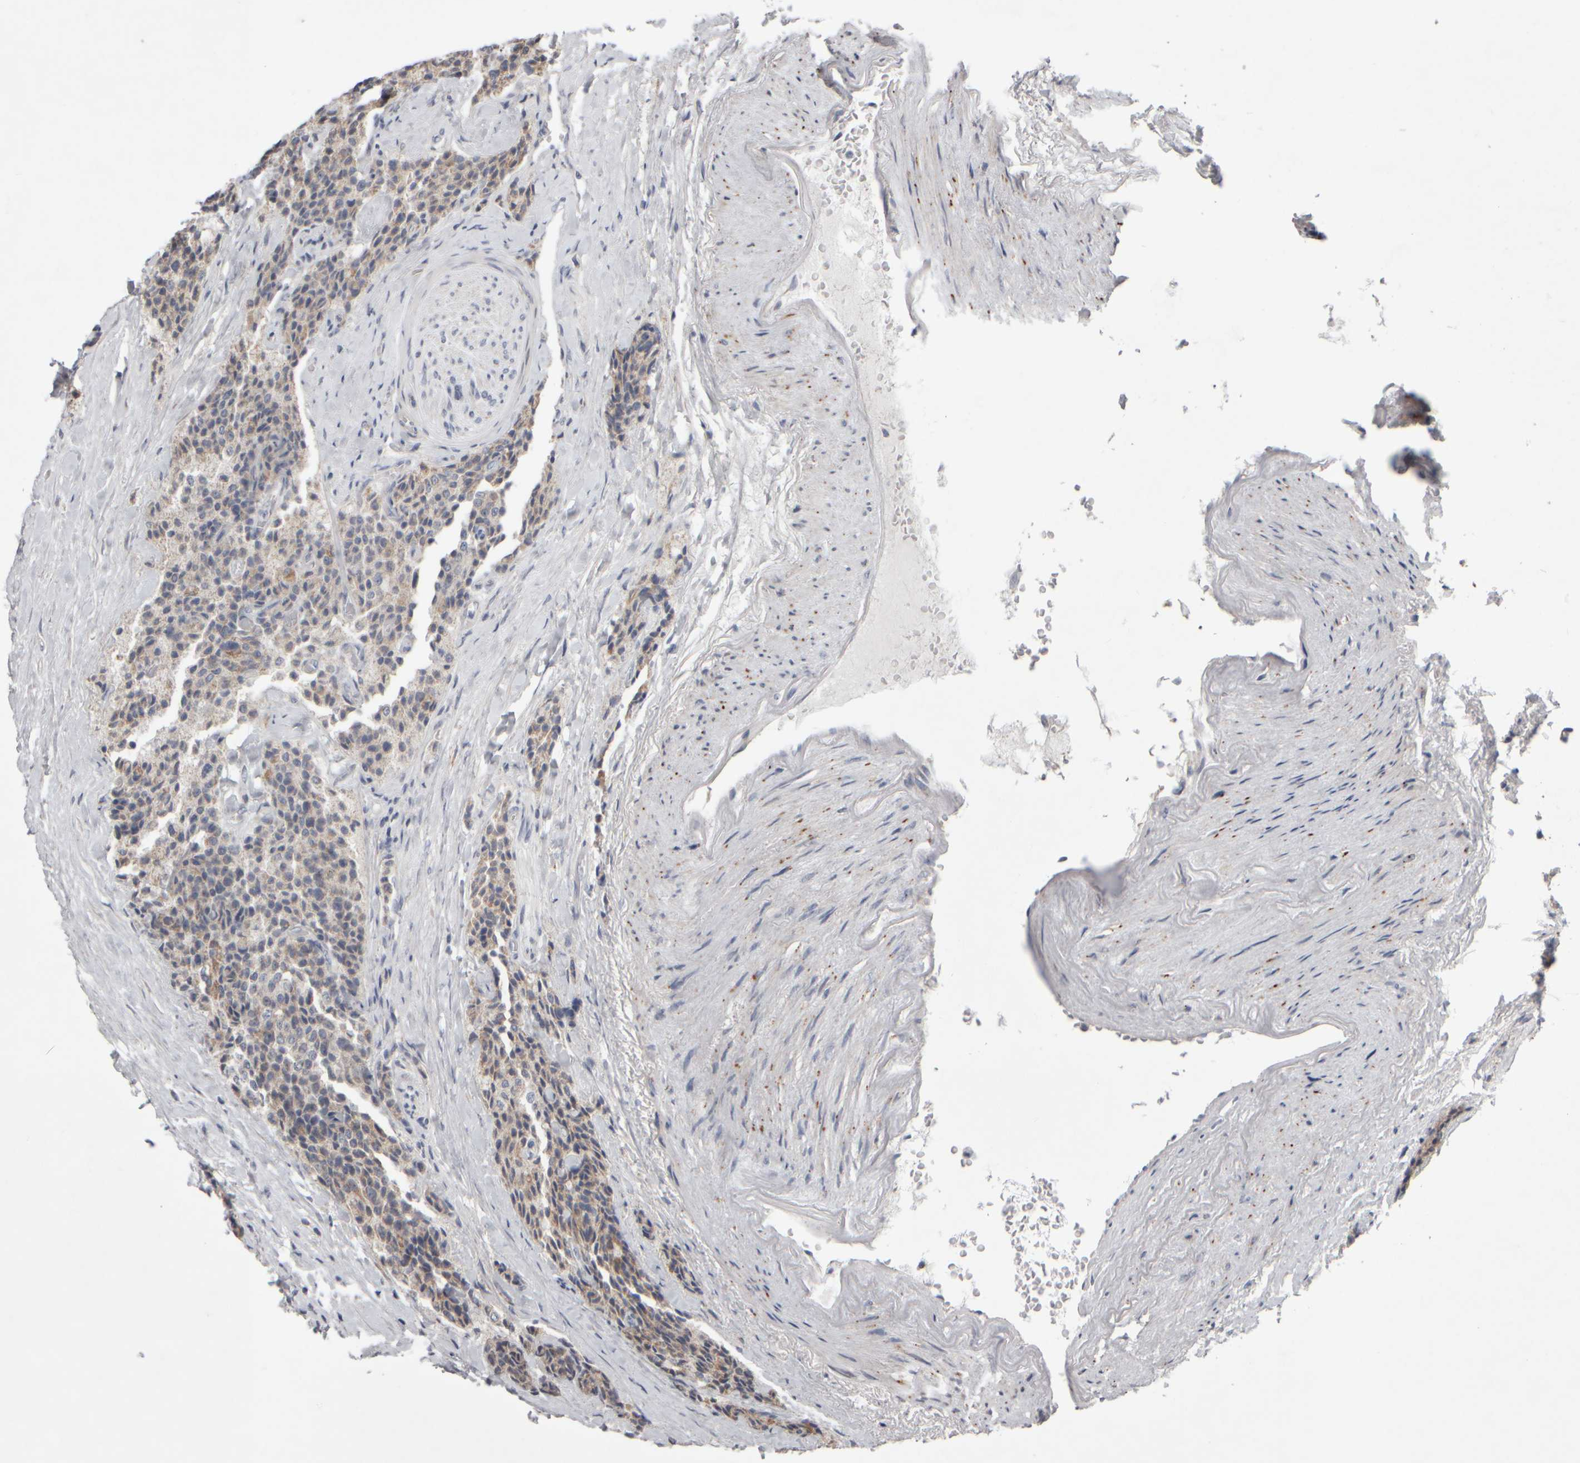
{"staining": {"intensity": "weak", "quantity": ">75%", "location": "cytoplasmic/membranous"}, "tissue": "carcinoid", "cell_type": "Tumor cells", "image_type": "cancer", "snomed": [{"axis": "morphology", "description": "Carcinoid, malignant, NOS"}, {"axis": "topography", "description": "Colon"}], "caption": "Immunohistochemical staining of carcinoid (malignant) shows low levels of weak cytoplasmic/membranous staining in about >75% of tumor cells. (IHC, brightfield microscopy, high magnification).", "gene": "SCO1", "patient": {"sex": "female", "age": 61}}